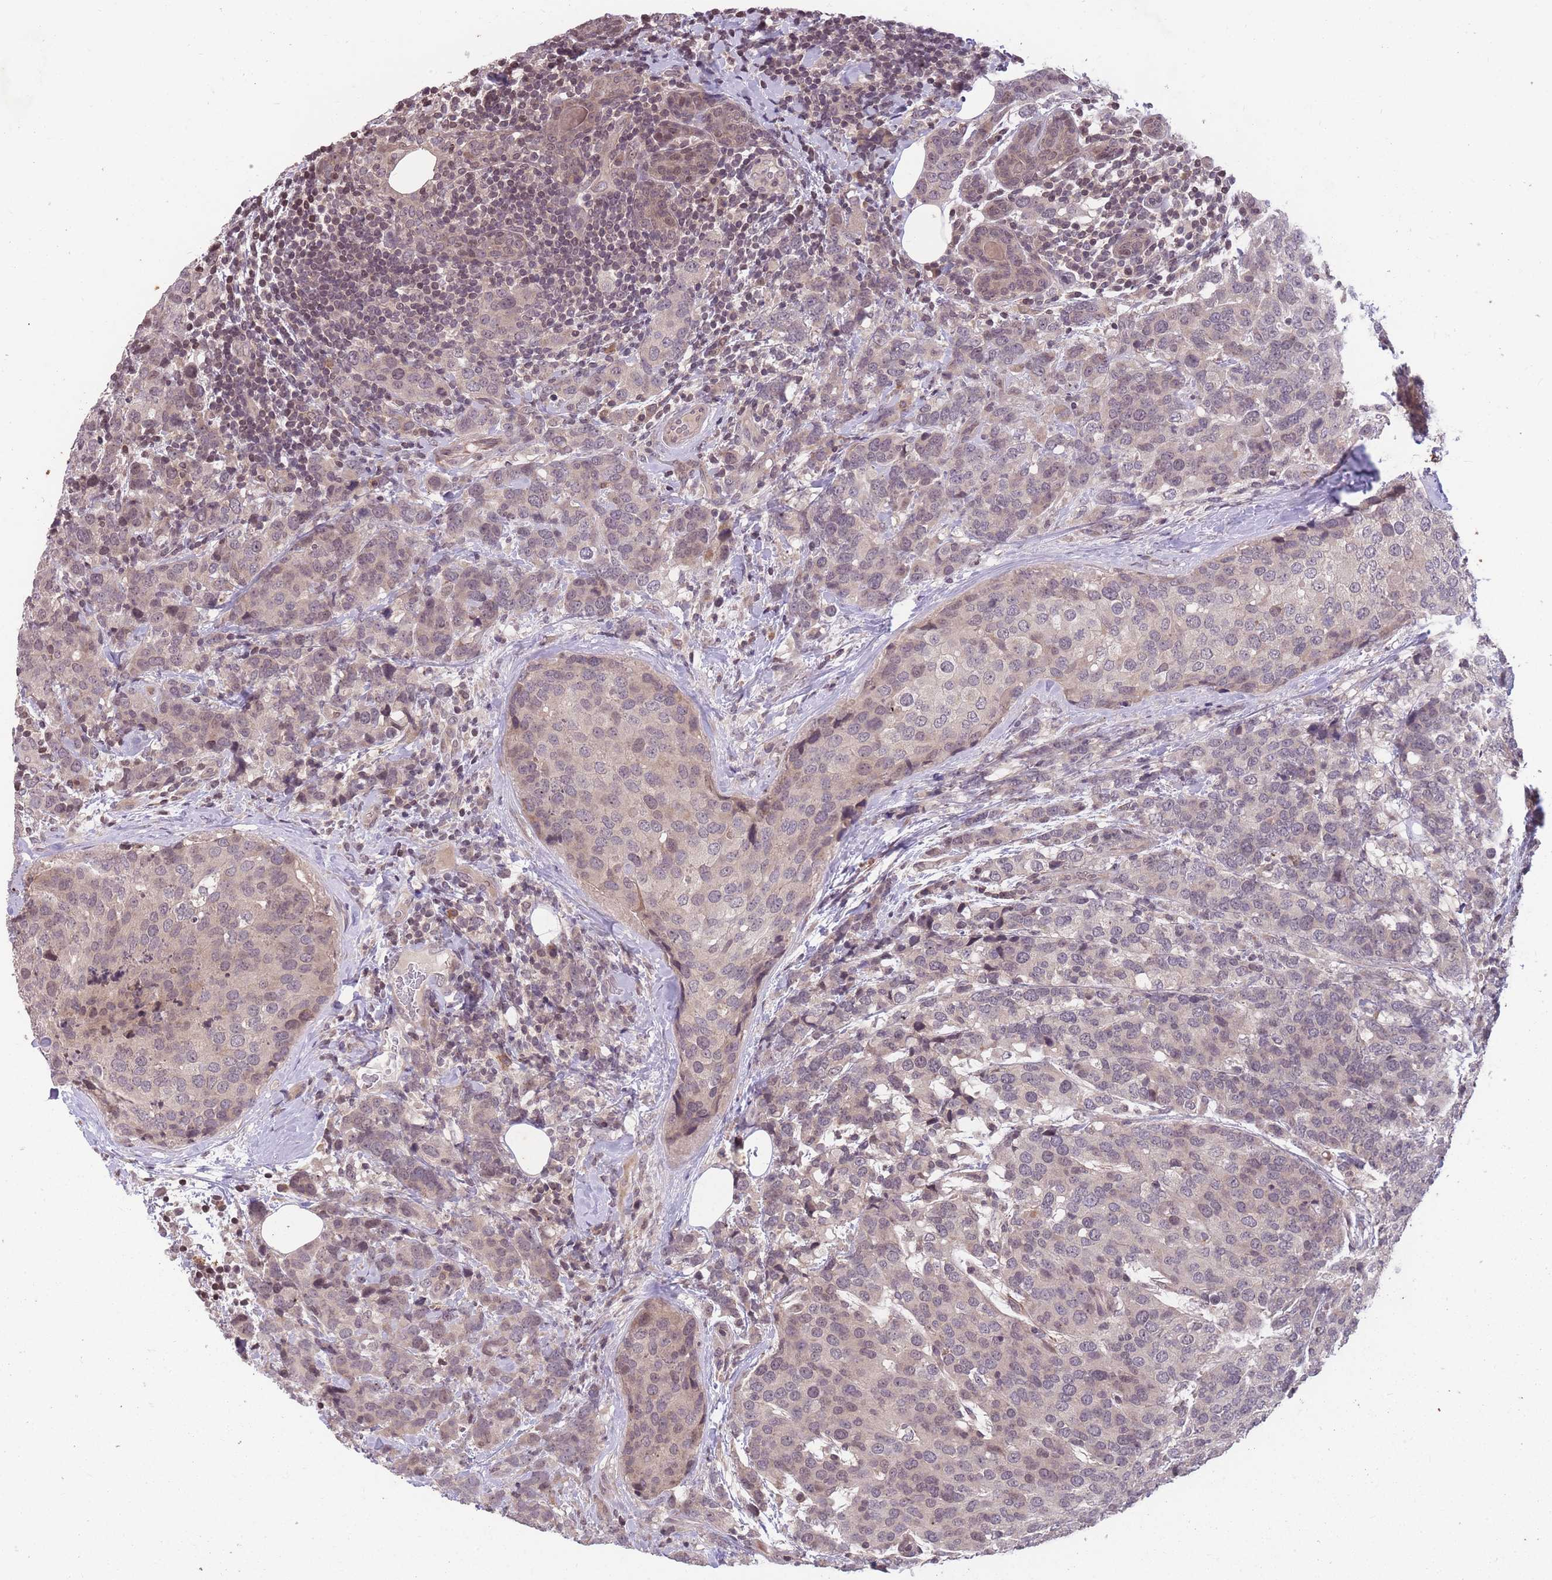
{"staining": {"intensity": "weak", "quantity": "25%-75%", "location": "cytoplasmic/membranous,nuclear"}, "tissue": "breast cancer", "cell_type": "Tumor cells", "image_type": "cancer", "snomed": [{"axis": "morphology", "description": "Lobular carcinoma"}, {"axis": "topography", "description": "Breast"}], "caption": "A high-resolution photomicrograph shows immunohistochemistry staining of breast cancer (lobular carcinoma), which displays weak cytoplasmic/membranous and nuclear staining in approximately 25%-75% of tumor cells.", "gene": "GGT5", "patient": {"sex": "female", "age": 59}}